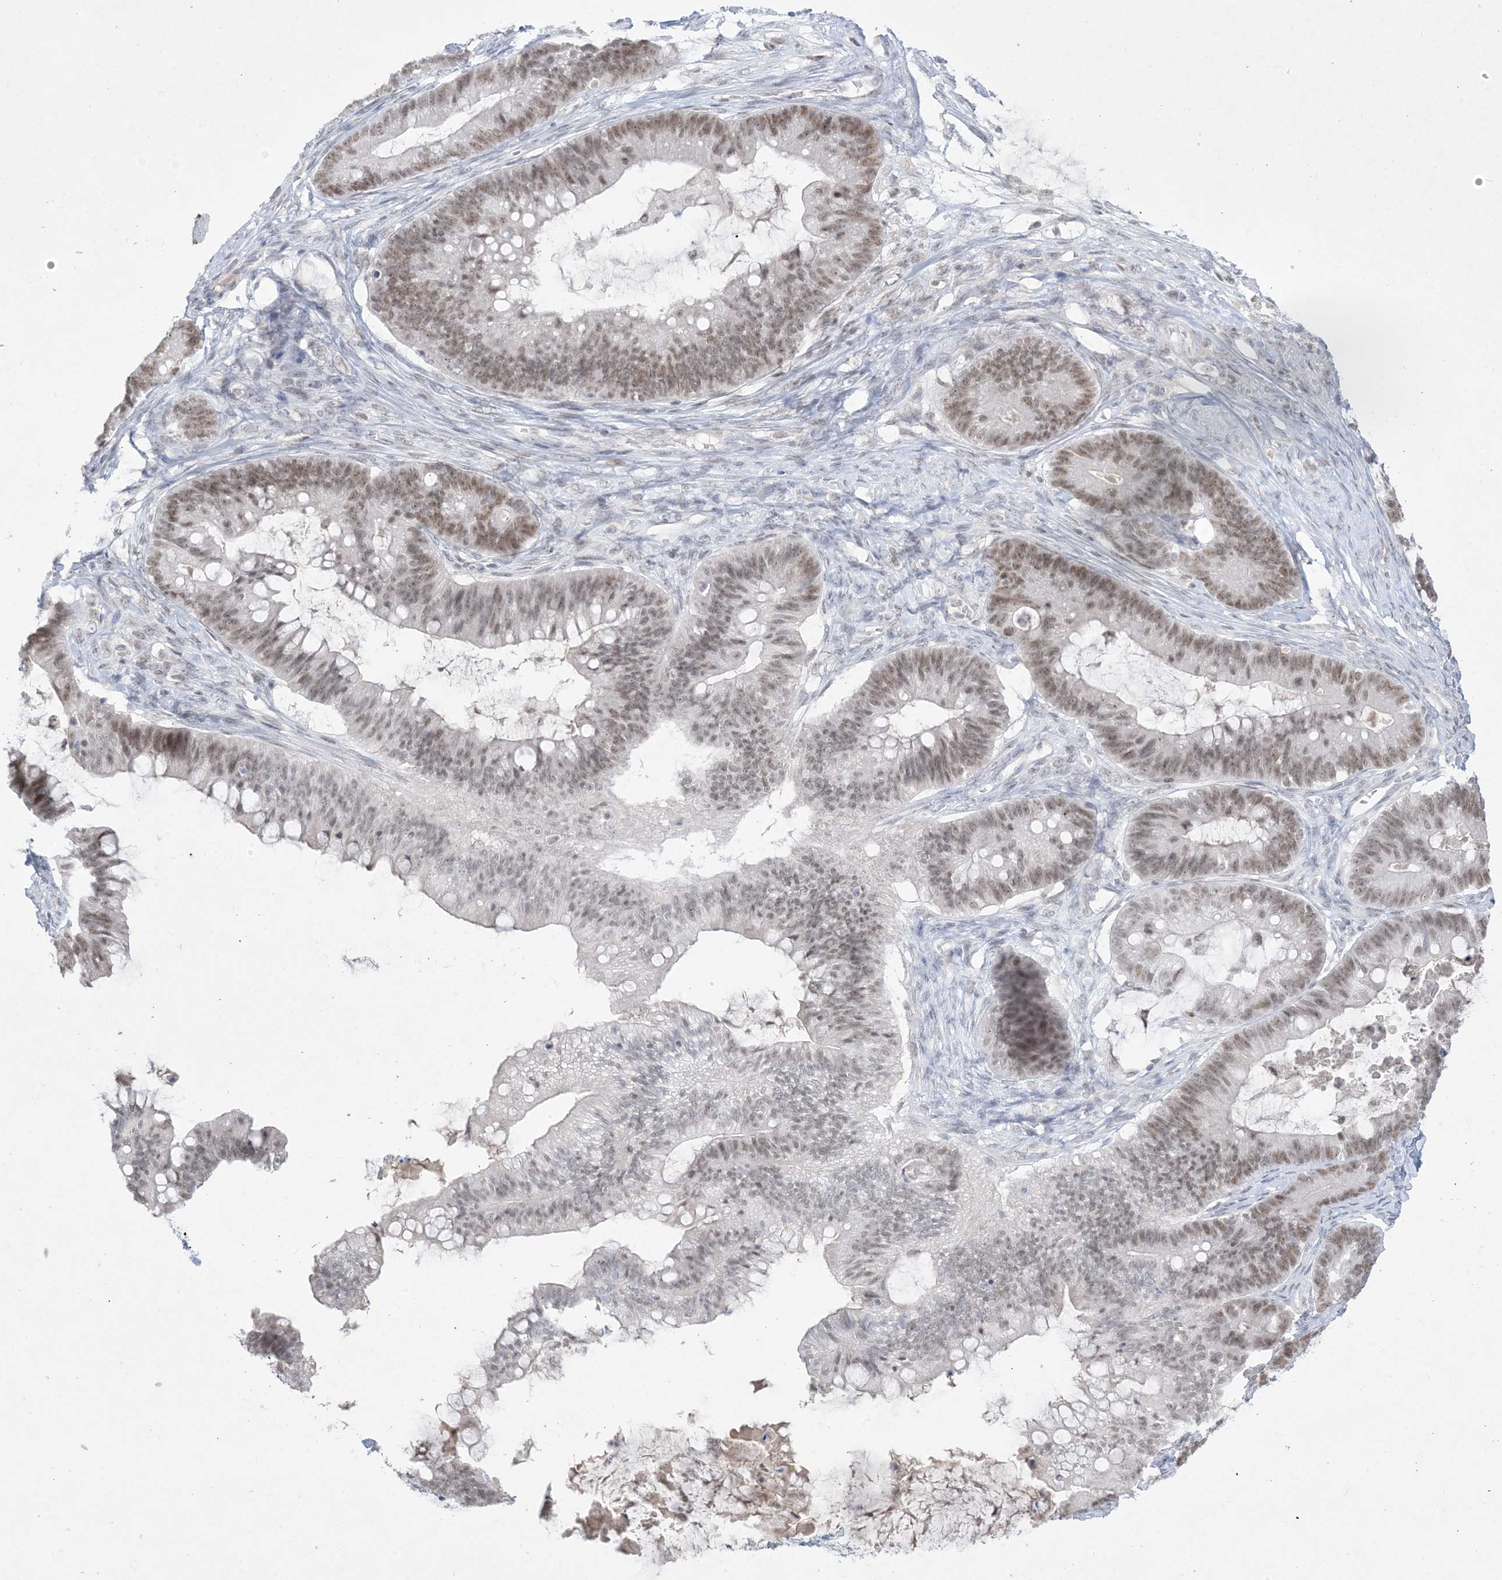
{"staining": {"intensity": "moderate", "quantity": "25%-75%", "location": "nuclear"}, "tissue": "ovarian cancer", "cell_type": "Tumor cells", "image_type": "cancer", "snomed": [{"axis": "morphology", "description": "Cystadenocarcinoma, mucinous, NOS"}, {"axis": "topography", "description": "Ovary"}], "caption": "Human ovarian cancer (mucinous cystadenocarcinoma) stained with a brown dye exhibits moderate nuclear positive expression in about 25%-75% of tumor cells.", "gene": "HOMEZ", "patient": {"sex": "female", "age": 61}}